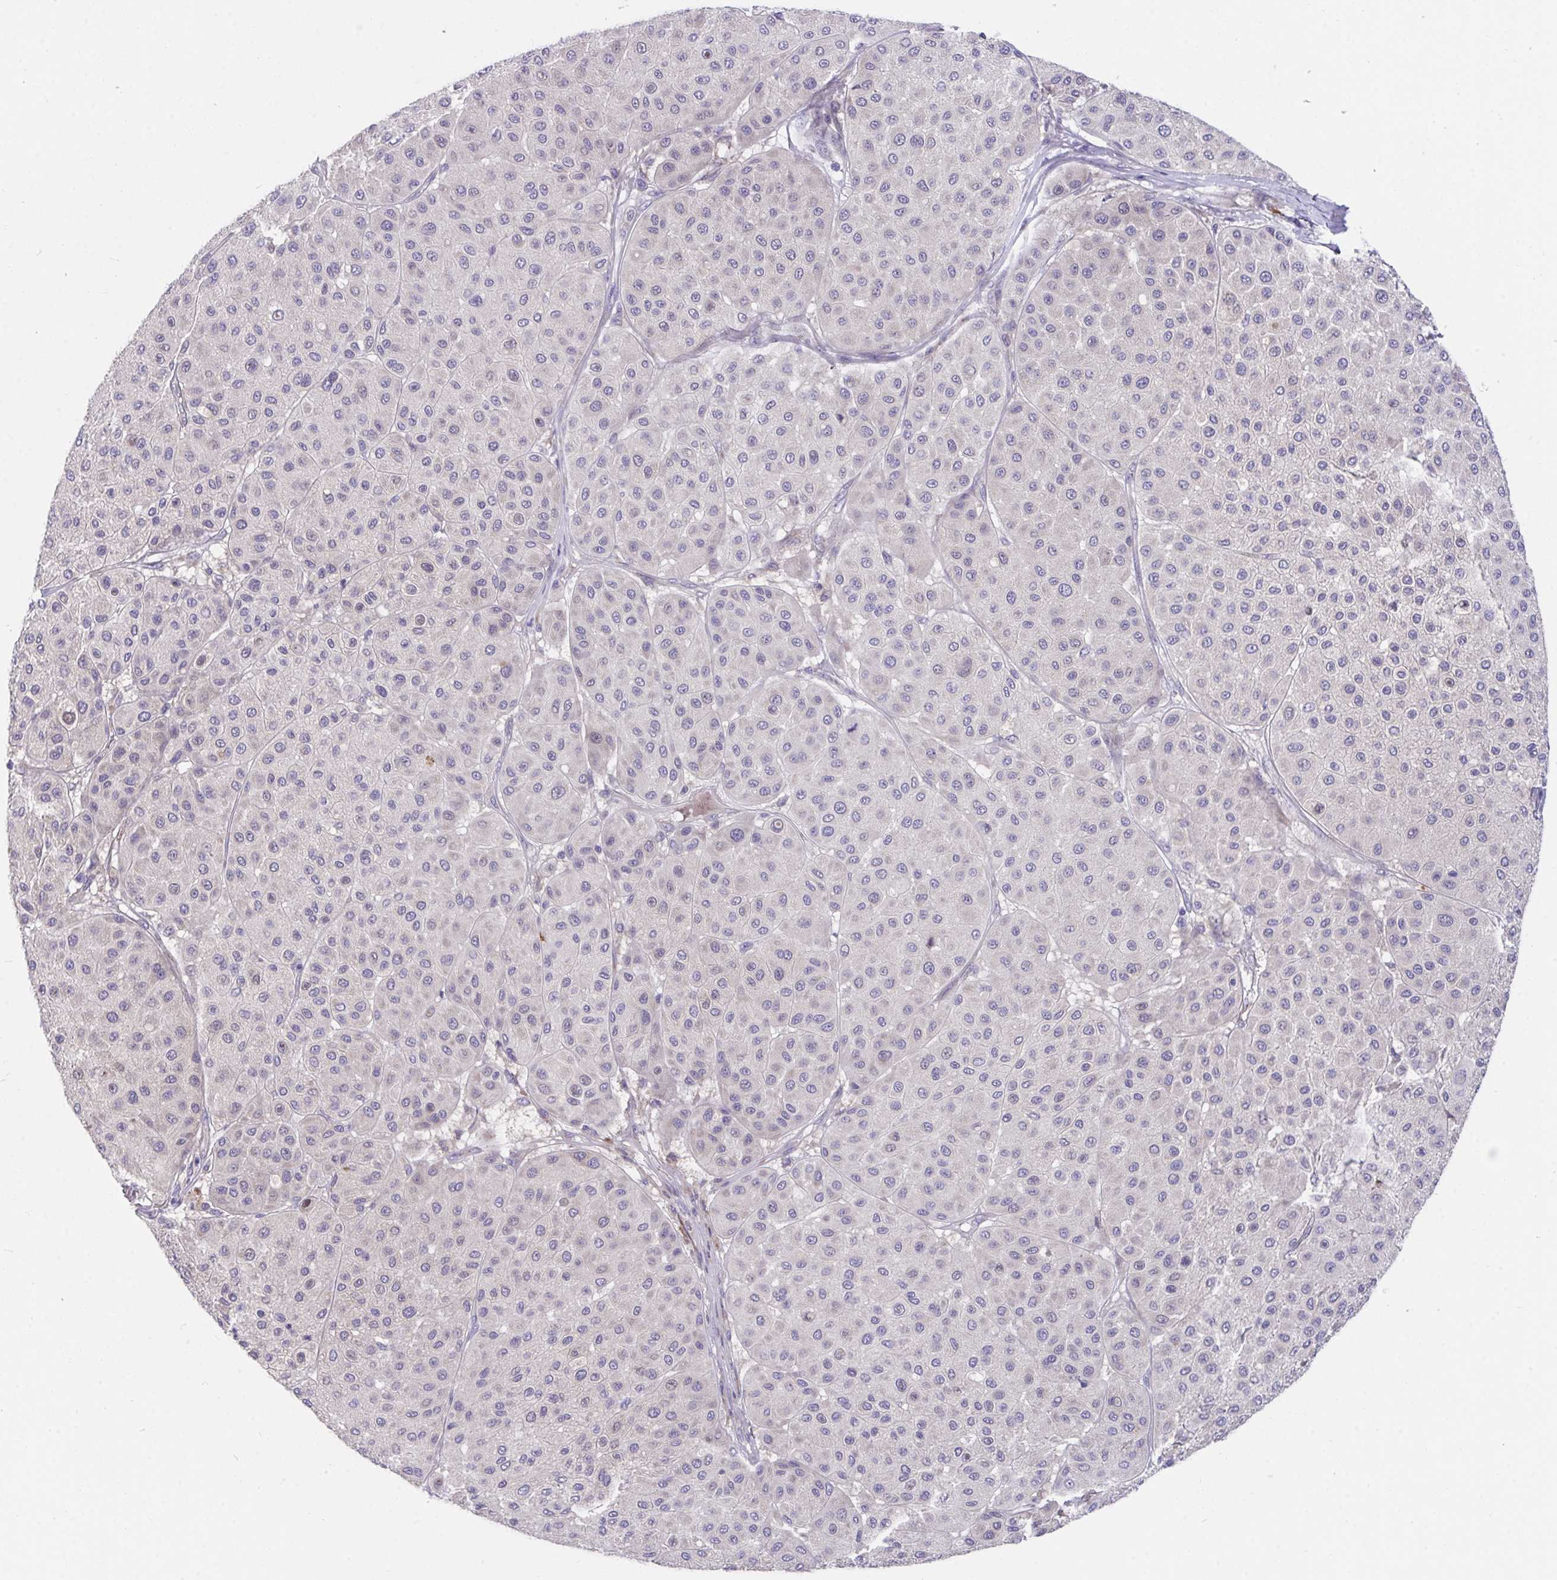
{"staining": {"intensity": "negative", "quantity": "none", "location": "none"}, "tissue": "melanoma", "cell_type": "Tumor cells", "image_type": "cancer", "snomed": [{"axis": "morphology", "description": "Malignant melanoma, Metastatic site"}, {"axis": "topography", "description": "Smooth muscle"}], "caption": "Immunohistochemistry image of human malignant melanoma (metastatic site) stained for a protein (brown), which displays no positivity in tumor cells.", "gene": "SUSD4", "patient": {"sex": "male", "age": 41}}